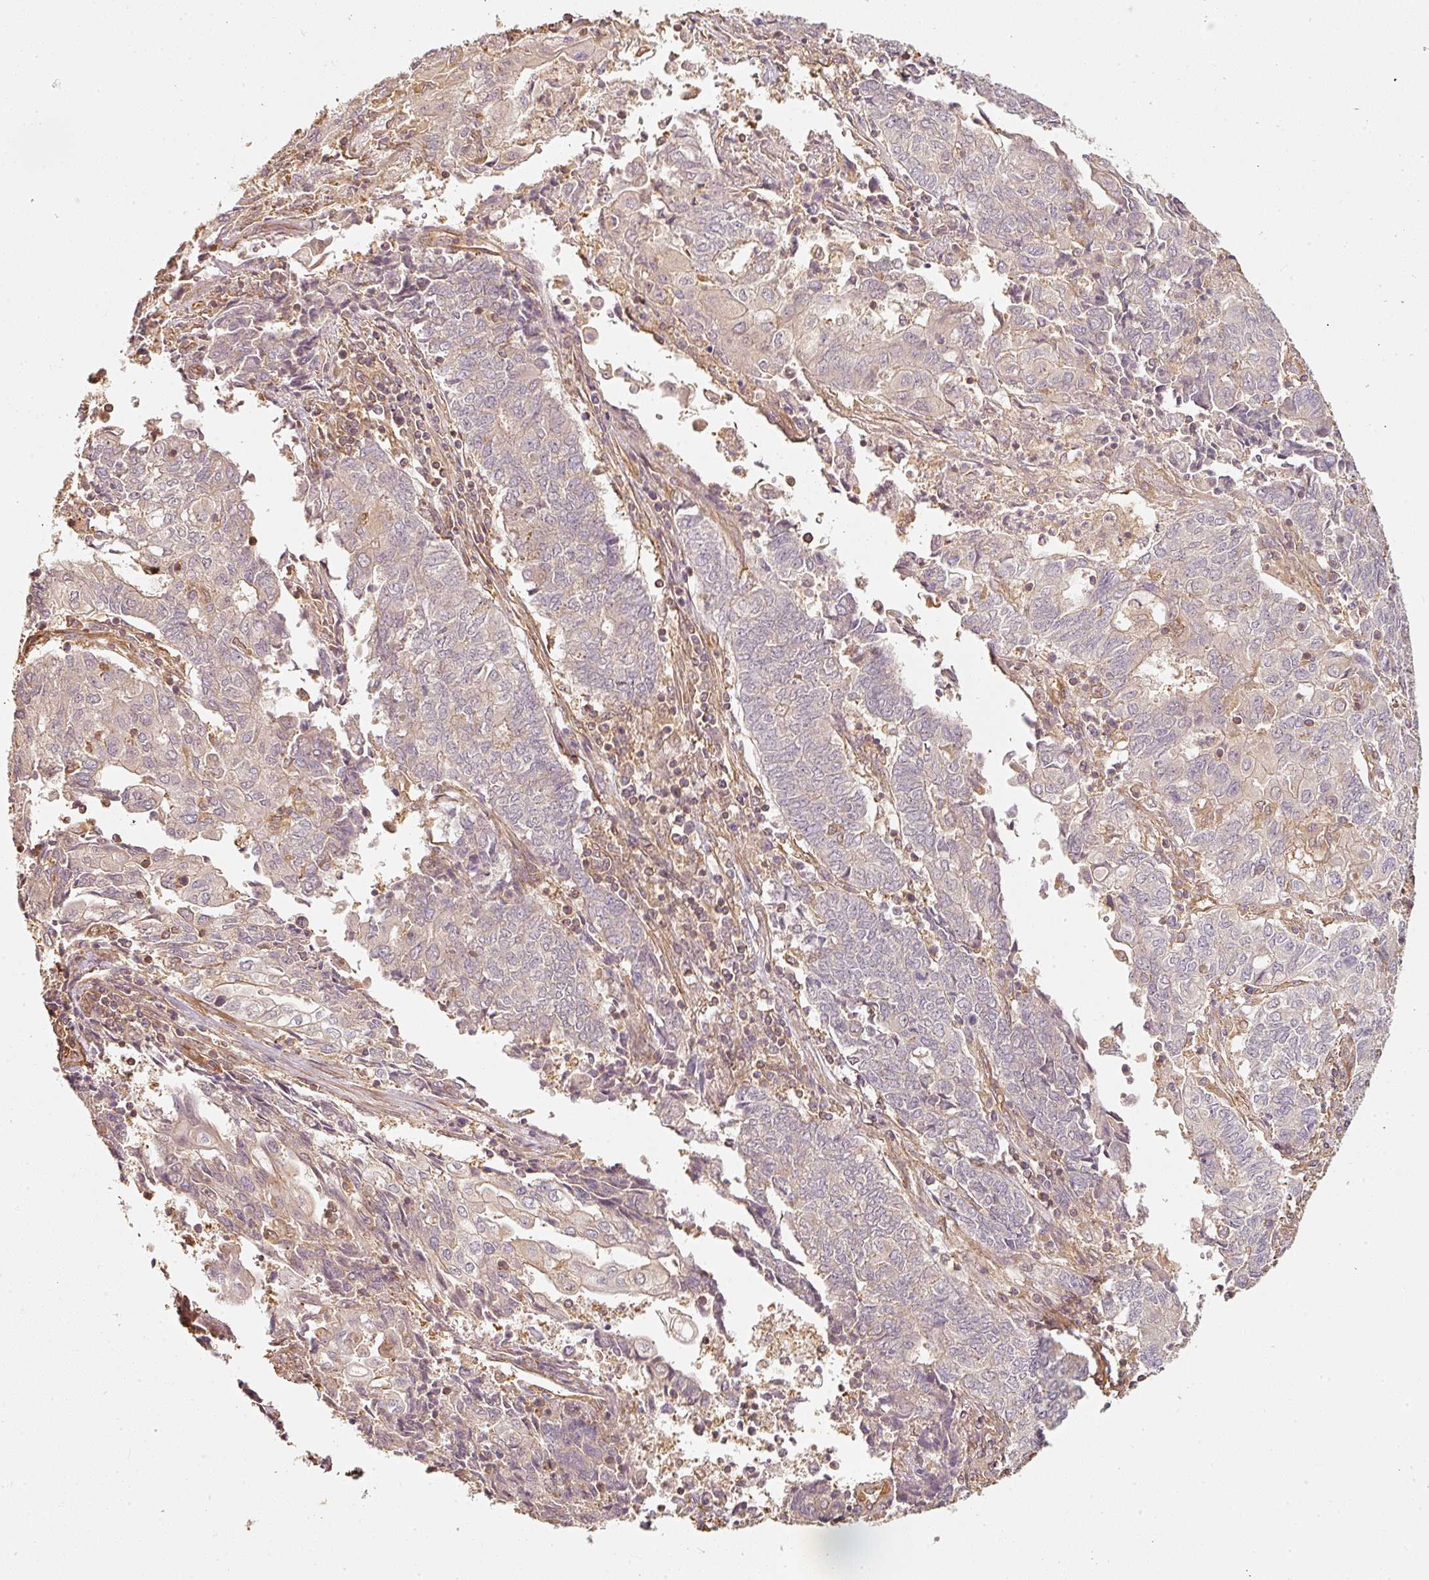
{"staining": {"intensity": "weak", "quantity": "<25%", "location": "cytoplasmic/membranous"}, "tissue": "endometrial cancer", "cell_type": "Tumor cells", "image_type": "cancer", "snomed": [{"axis": "morphology", "description": "Adenocarcinoma, NOS"}, {"axis": "topography", "description": "Endometrium"}], "caption": "Endometrial cancer was stained to show a protein in brown. There is no significant expression in tumor cells.", "gene": "CEP95", "patient": {"sex": "female", "age": 54}}